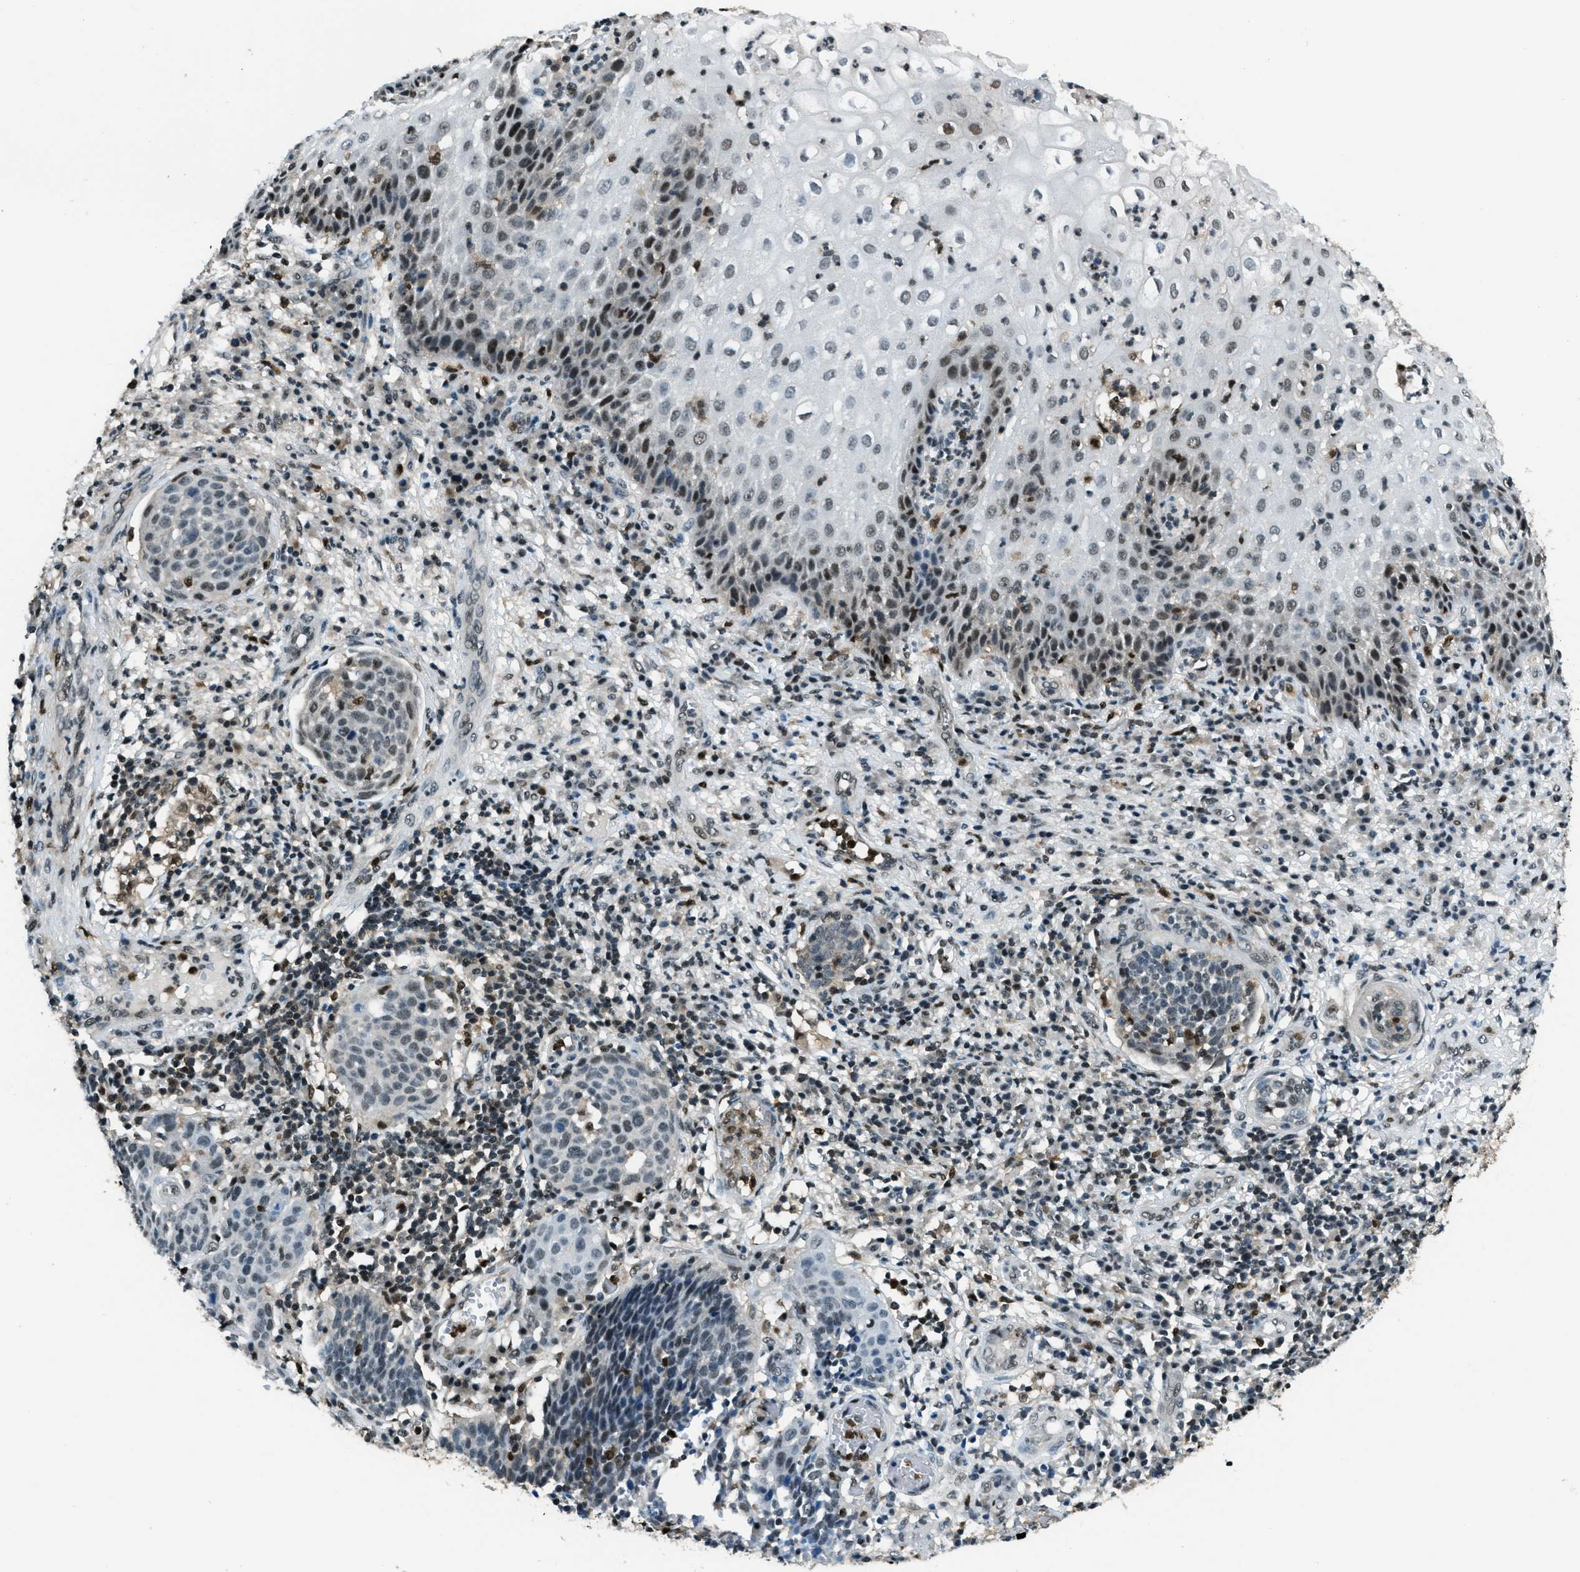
{"staining": {"intensity": "weak", "quantity": "25%-75%", "location": "nuclear"}, "tissue": "cervical cancer", "cell_type": "Tumor cells", "image_type": "cancer", "snomed": [{"axis": "morphology", "description": "Squamous cell carcinoma, NOS"}, {"axis": "topography", "description": "Cervix"}], "caption": "This image shows IHC staining of cervical cancer, with low weak nuclear positivity in approximately 25%-75% of tumor cells.", "gene": "OGFR", "patient": {"sex": "female", "age": 34}}